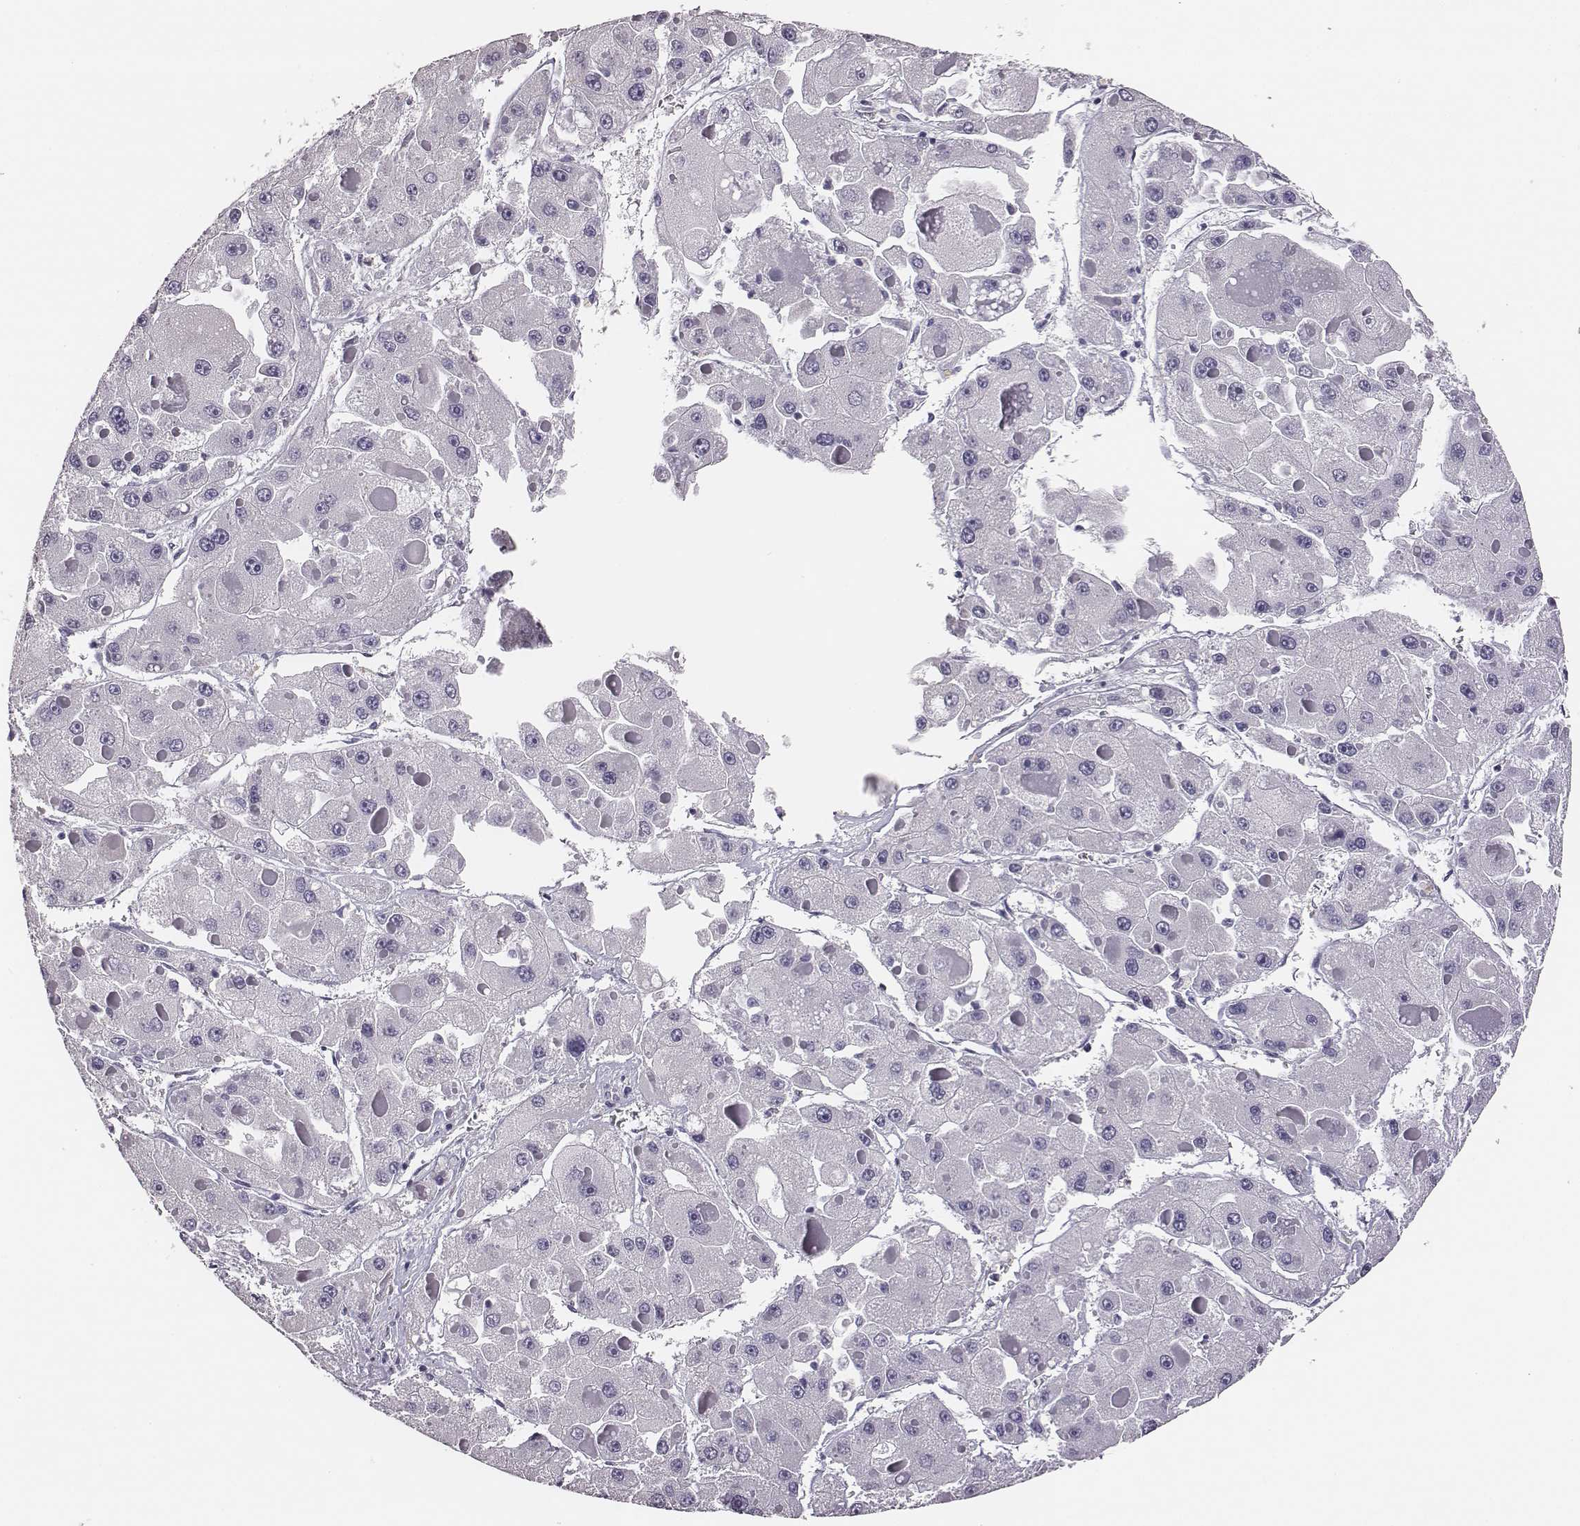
{"staining": {"intensity": "negative", "quantity": "none", "location": "none"}, "tissue": "liver cancer", "cell_type": "Tumor cells", "image_type": "cancer", "snomed": [{"axis": "morphology", "description": "Carcinoma, Hepatocellular, NOS"}, {"axis": "topography", "description": "Liver"}], "caption": "High magnification brightfield microscopy of liver cancer stained with DAB (3,3'-diaminobenzidine) (brown) and counterstained with hematoxylin (blue): tumor cells show no significant staining.", "gene": "GUCA1A", "patient": {"sex": "female", "age": 73}}